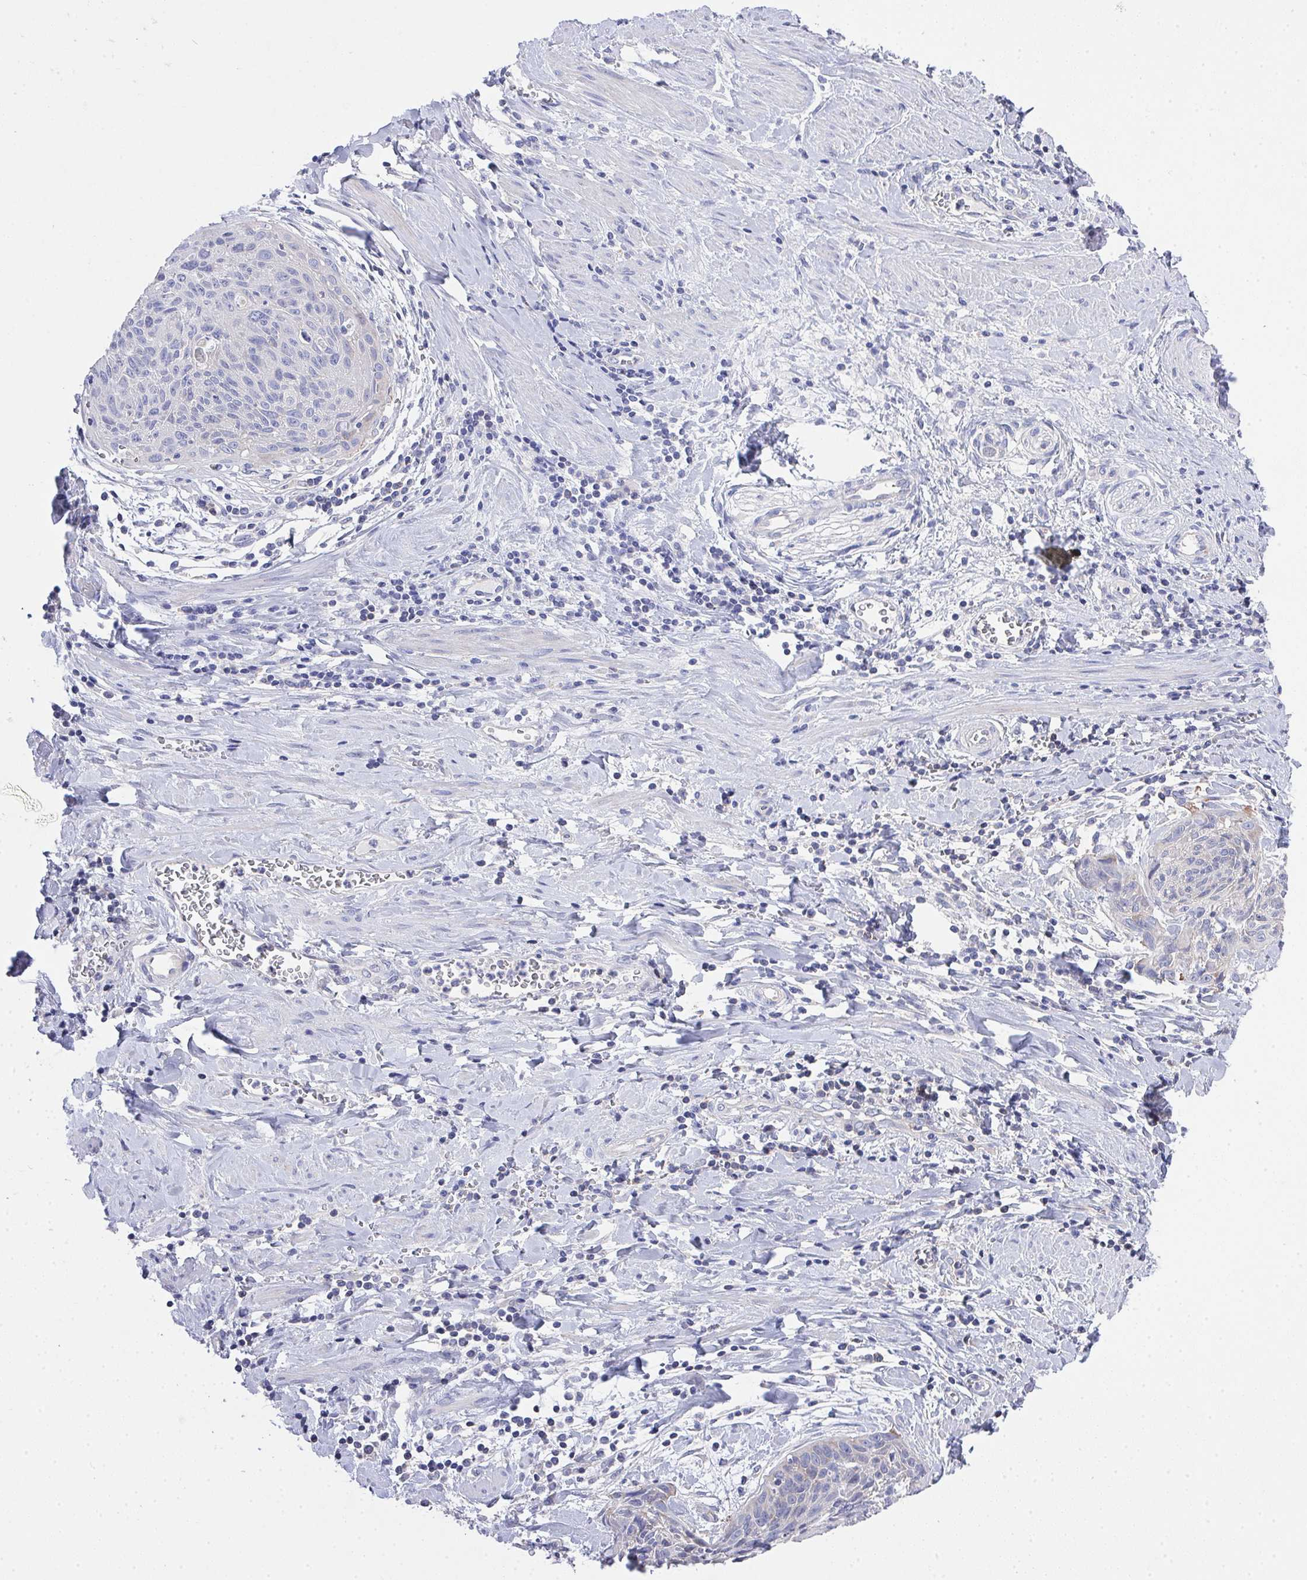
{"staining": {"intensity": "negative", "quantity": "none", "location": "none"}, "tissue": "cervical cancer", "cell_type": "Tumor cells", "image_type": "cancer", "snomed": [{"axis": "morphology", "description": "Squamous cell carcinoma, NOS"}, {"axis": "topography", "description": "Cervix"}], "caption": "The photomicrograph exhibits no staining of tumor cells in cervical cancer (squamous cell carcinoma).", "gene": "PRG3", "patient": {"sex": "female", "age": 55}}